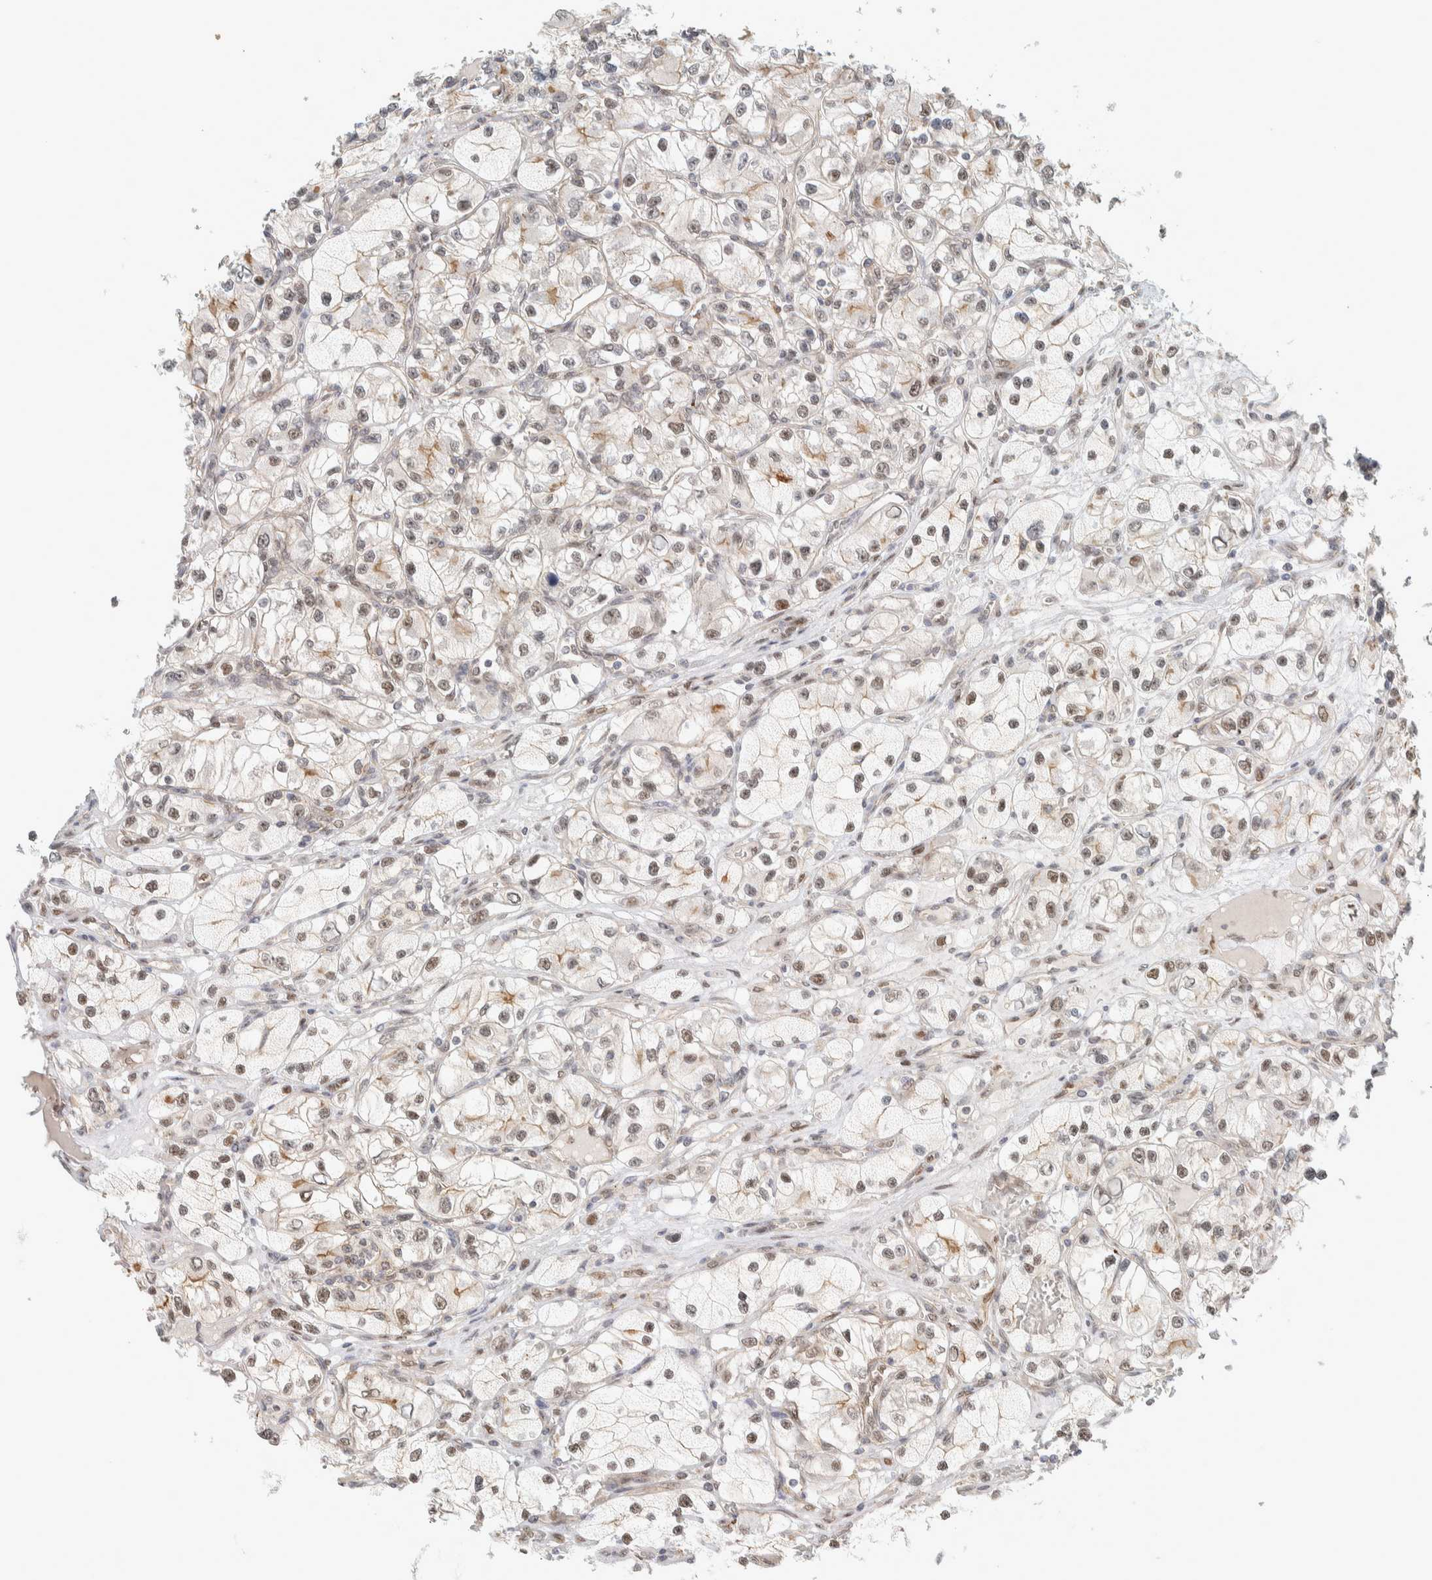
{"staining": {"intensity": "weak", "quantity": "25%-75%", "location": "nuclear"}, "tissue": "renal cancer", "cell_type": "Tumor cells", "image_type": "cancer", "snomed": [{"axis": "morphology", "description": "Adenocarcinoma, NOS"}, {"axis": "topography", "description": "Kidney"}], "caption": "Adenocarcinoma (renal) tissue demonstrates weak nuclear positivity in approximately 25%-75% of tumor cells", "gene": "TFE3", "patient": {"sex": "female", "age": 57}}